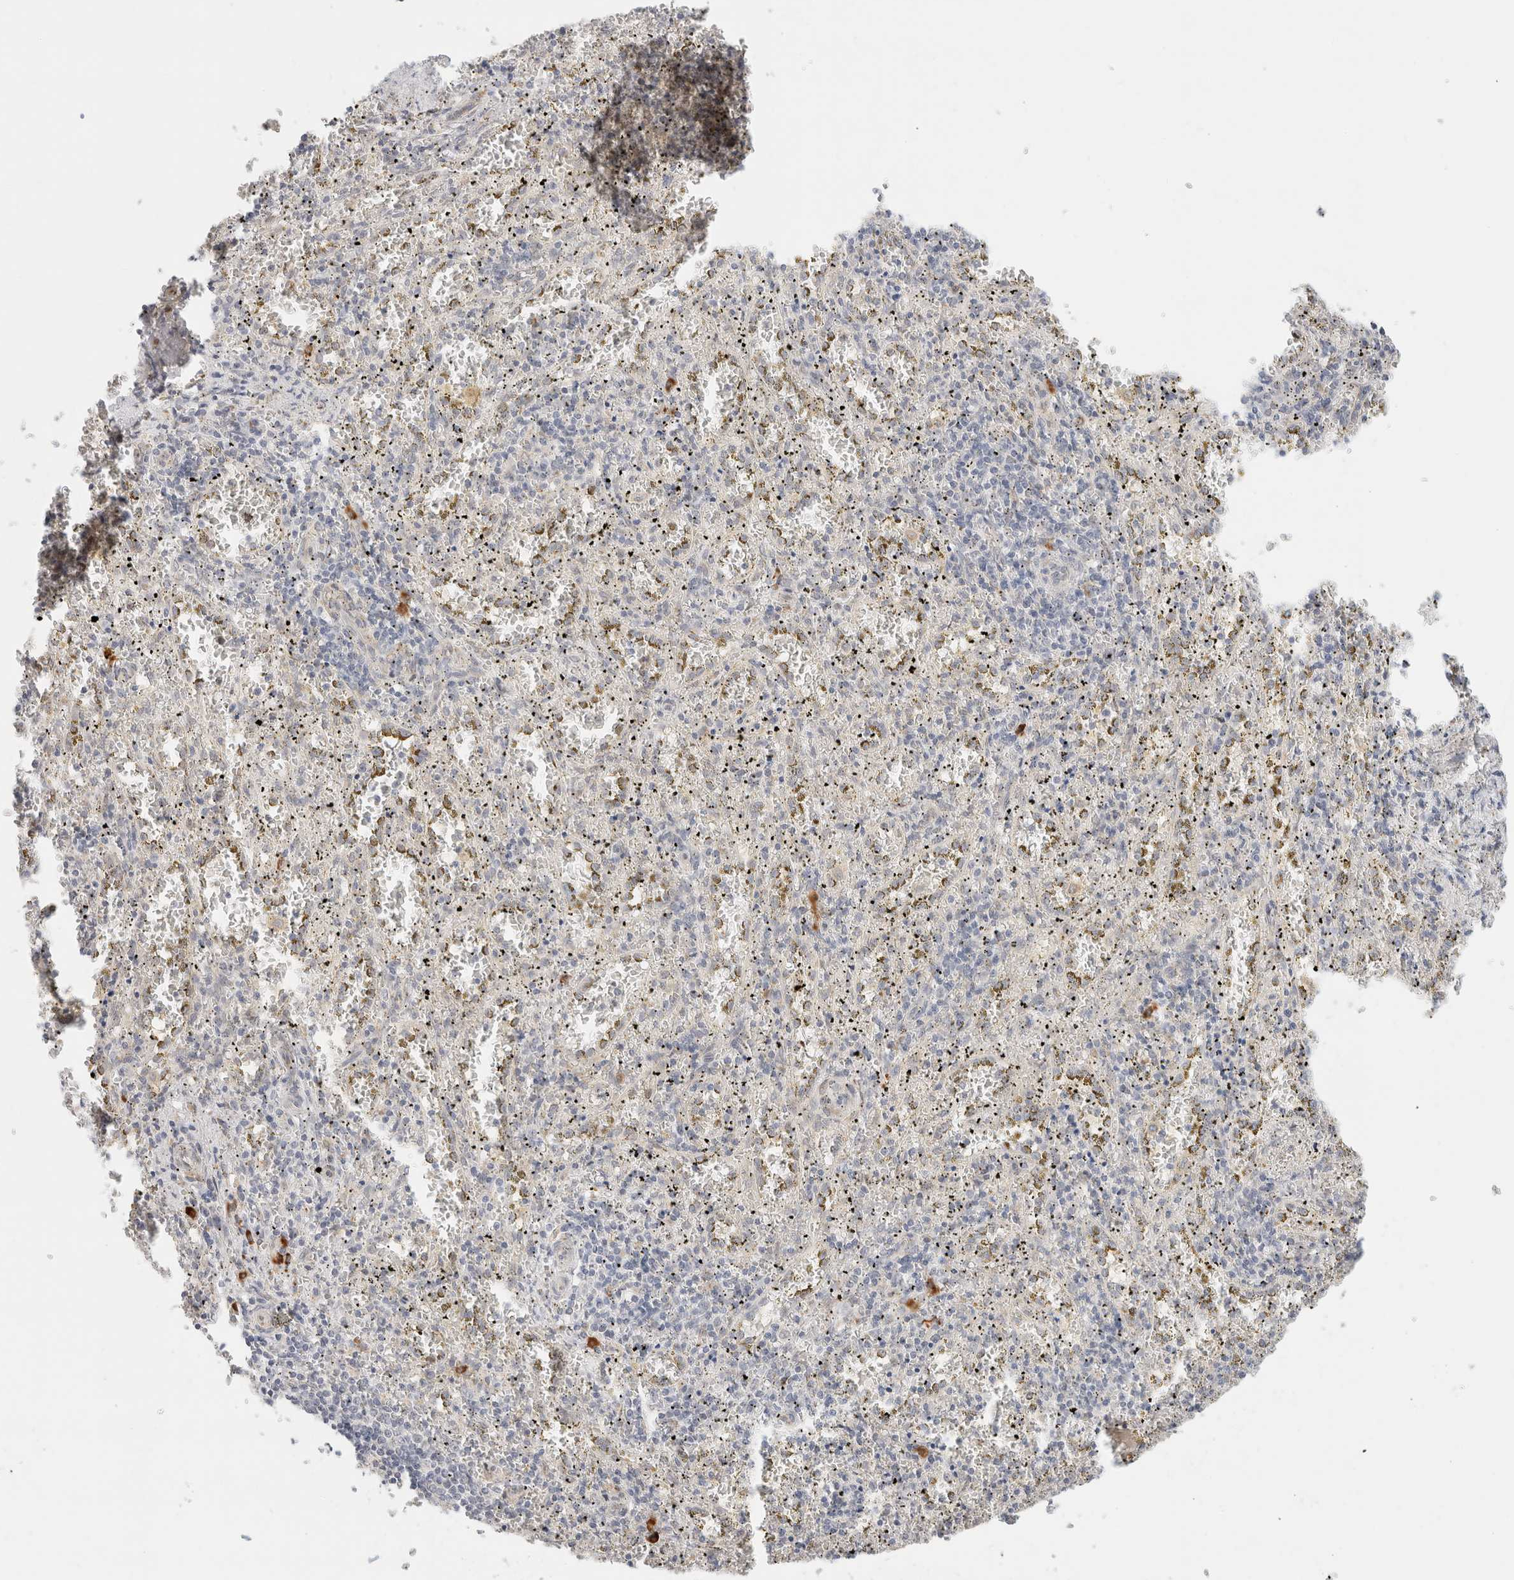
{"staining": {"intensity": "strong", "quantity": "<25%", "location": "cytoplasmic/membranous"}, "tissue": "spleen", "cell_type": "Cells in red pulp", "image_type": "normal", "snomed": [{"axis": "morphology", "description": "Normal tissue, NOS"}, {"axis": "topography", "description": "Spleen"}], "caption": "High-power microscopy captured an immunohistochemistry histopathology image of normal spleen, revealing strong cytoplasmic/membranous expression in about <25% of cells in red pulp. The staining was performed using DAB, with brown indicating positive protein expression. Nuclei are stained blue with hematoxylin.", "gene": "HDLBP", "patient": {"sex": "male", "age": 11}}